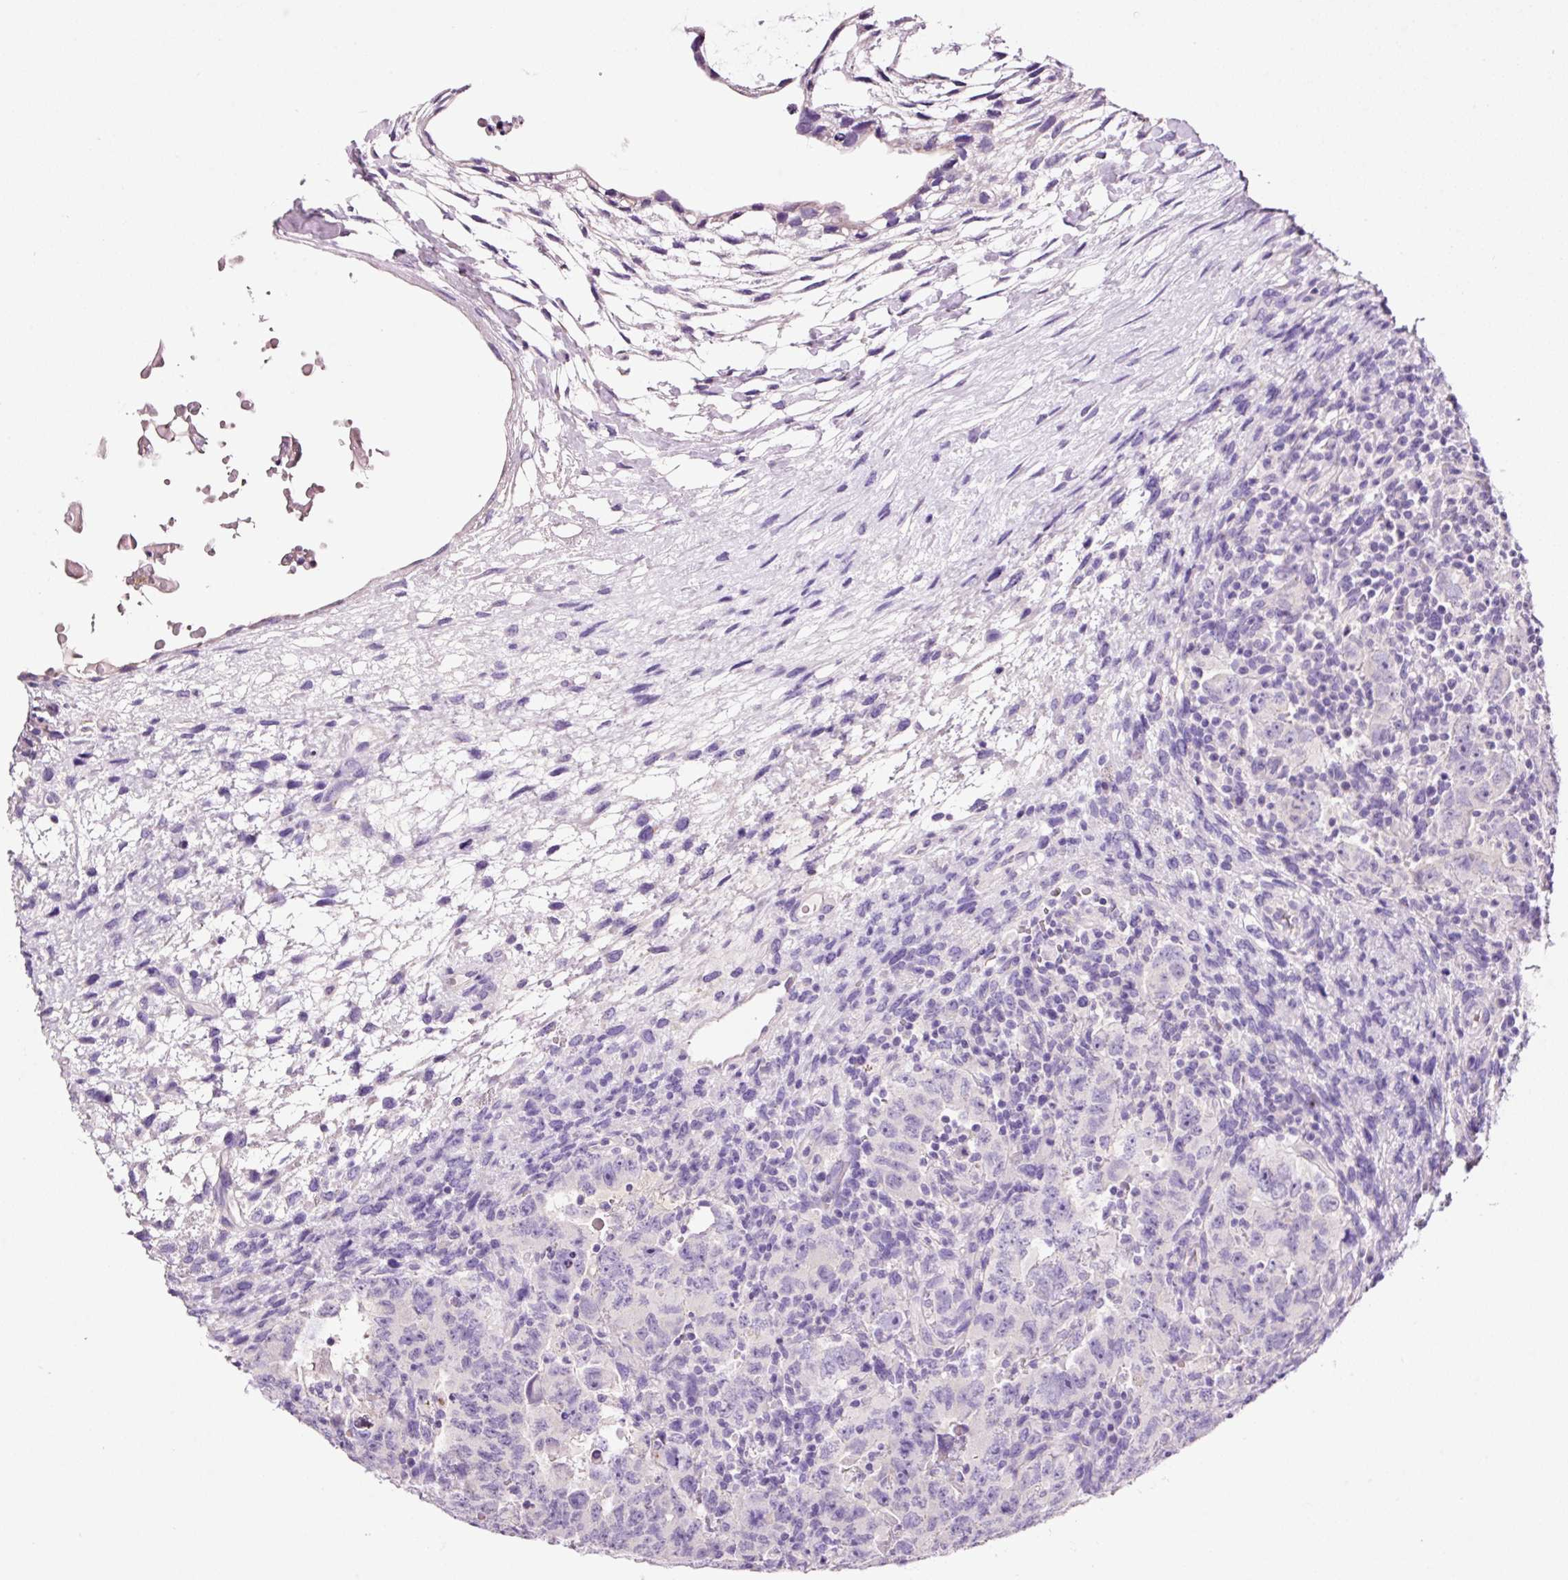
{"staining": {"intensity": "negative", "quantity": "none", "location": "none"}, "tissue": "testis cancer", "cell_type": "Tumor cells", "image_type": "cancer", "snomed": [{"axis": "morphology", "description": "Carcinoma, Embryonal, NOS"}, {"axis": "topography", "description": "Testis"}], "caption": "High power microscopy histopathology image of an immunohistochemistry (IHC) micrograph of testis embryonal carcinoma, revealing no significant staining in tumor cells. (IHC, brightfield microscopy, high magnification).", "gene": "PAM", "patient": {"sex": "male", "age": 24}}